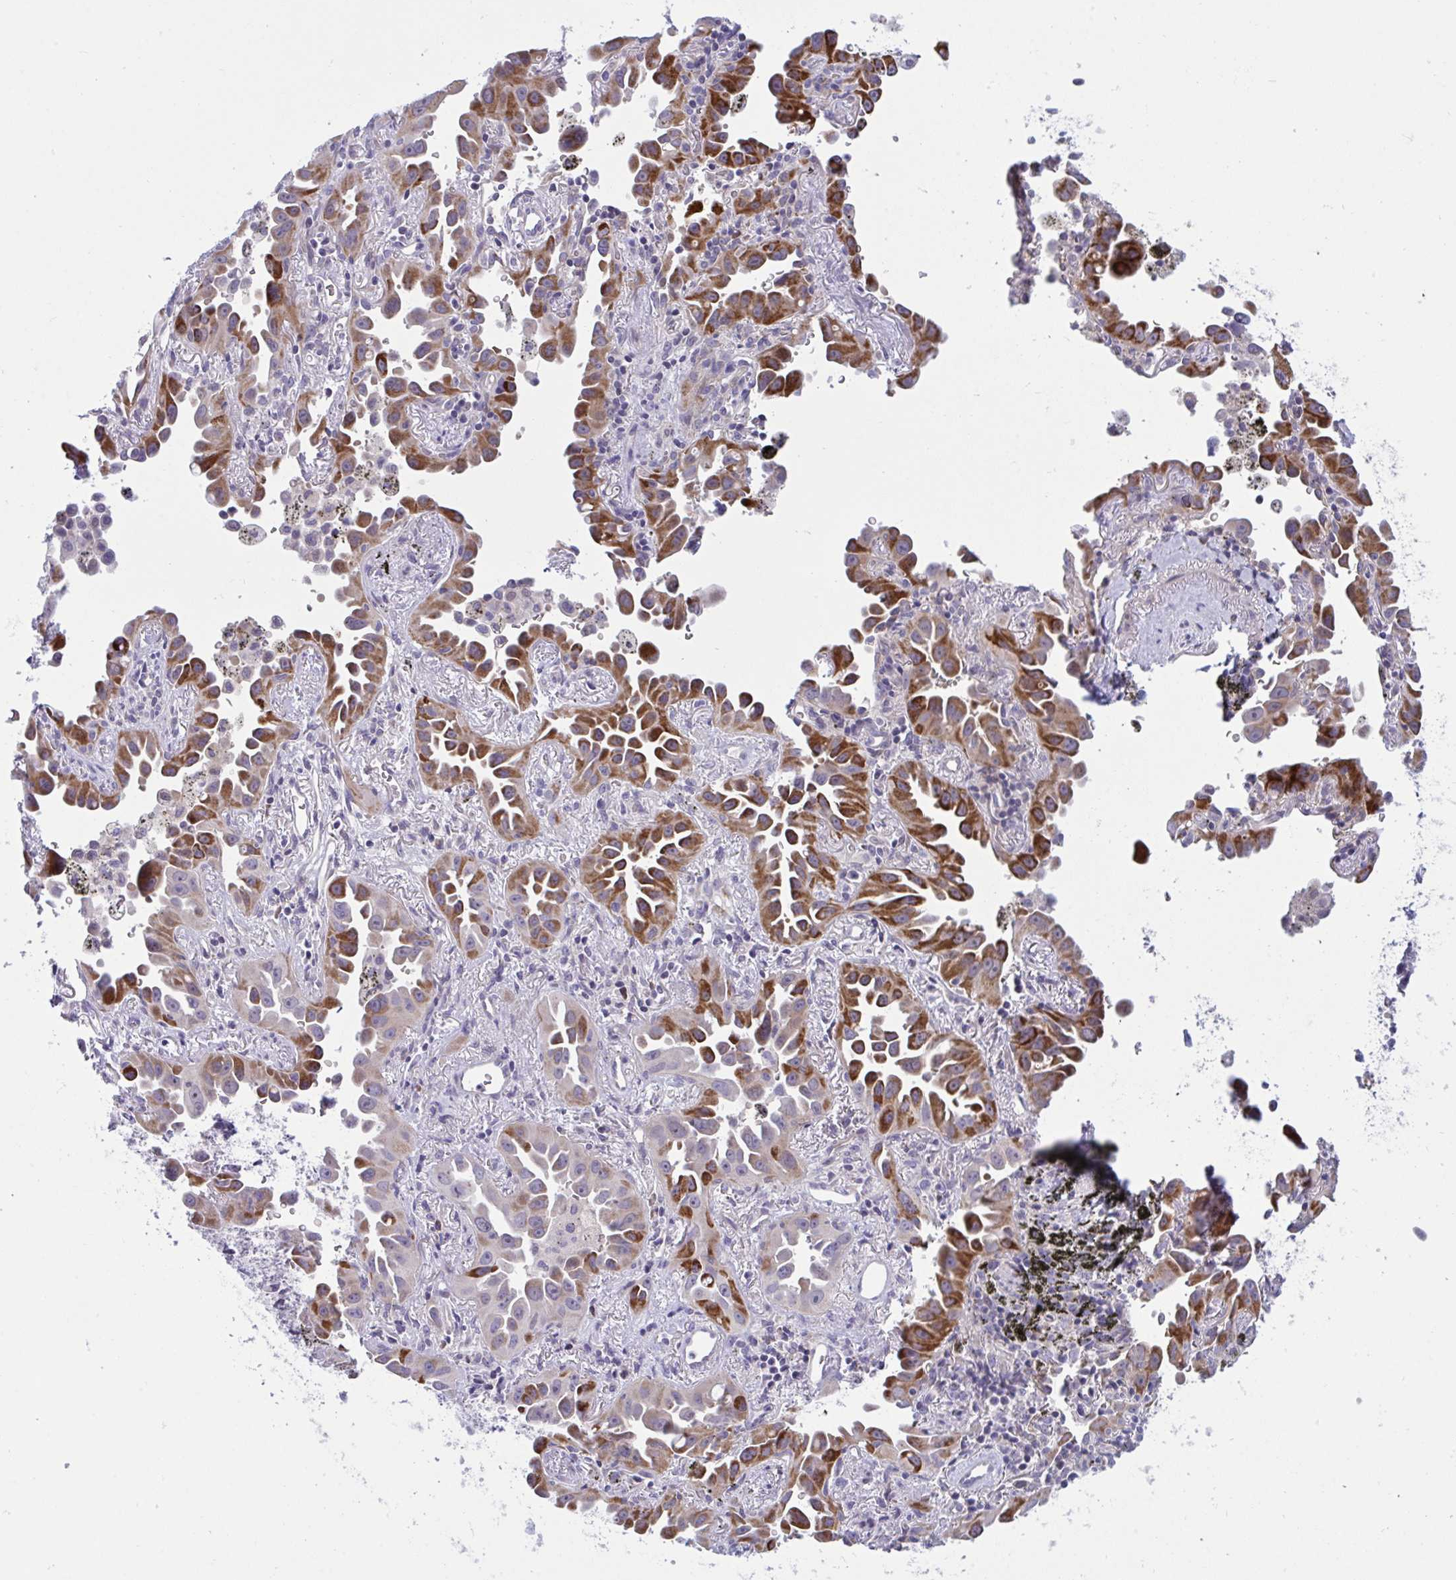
{"staining": {"intensity": "strong", "quantity": "25%-75%", "location": "cytoplasmic/membranous"}, "tissue": "lung cancer", "cell_type": "Tumor cells", "image_type": "cancer", "snomed": [{"axis": "morphology", "description": "Adenocarcinoma, NOS"}, {"axis": "topography", "description": "Lung"}], "caption": "Strong cytoplasmic/membranous positivity is appreciated in about 25%-75% of tumor cells in lung adenocarcinoma.", "gene": "VWC2", "patient": {"sex": "male", "age": 68}}